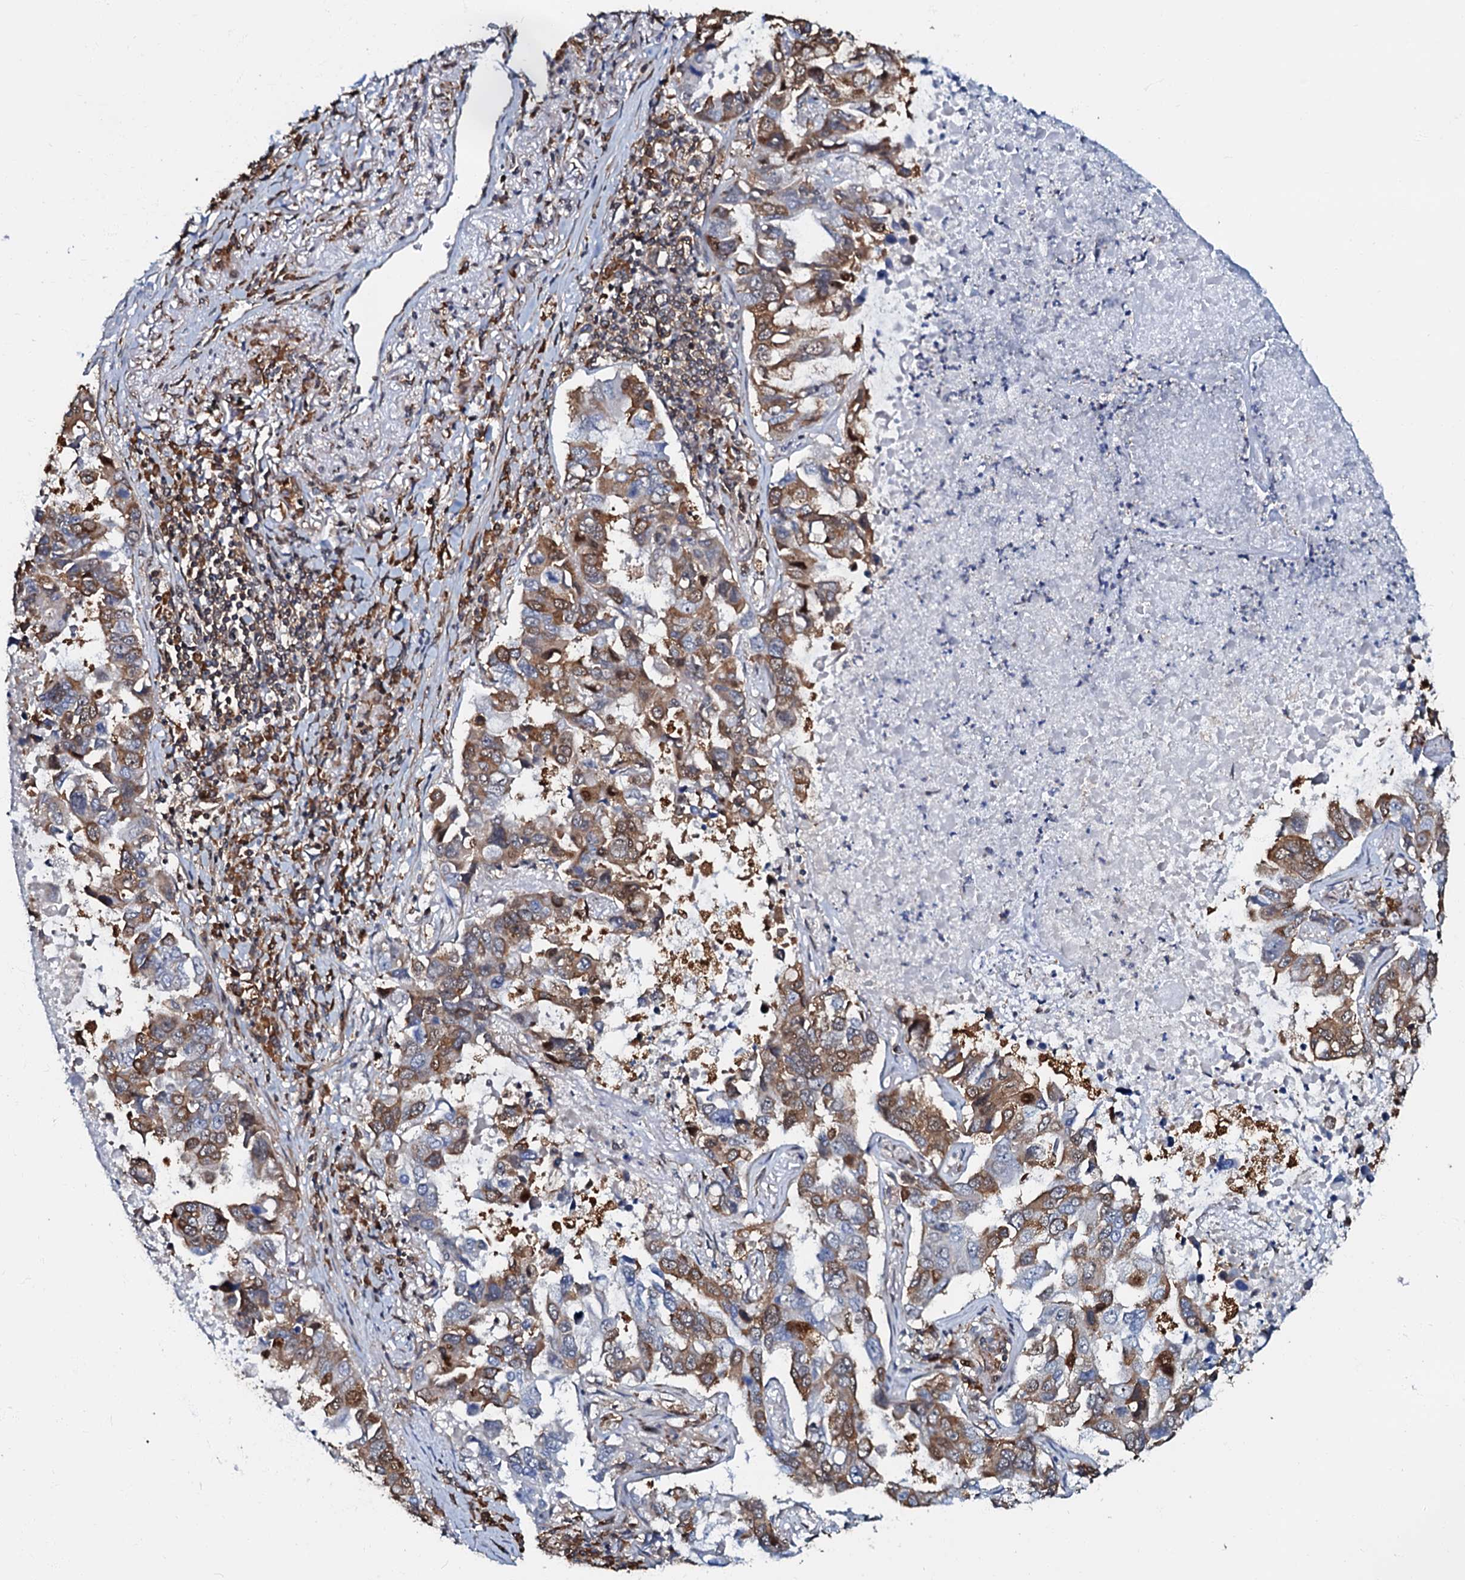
{"staining": {"intensity": "moderate", "quantity": ">75%", "location": "cytoplasmic/membranous"}, "tissue": "lung cancer", "cell_type": "Tumor cells", "image_type": "cancer", "snomed": [{"axis": "morphology", "description": "Adenocarcinoma, NOS"}, {"axis": "topography", "description": "Lung"}], "caption": "Immunohistochemical staining of human lung adenocarcinoma shows medium levels of moderate cytoplasmic/membranous positivity in approximately >75% of tumor cells.", "gene": "OSBP", "patient": {"sex": "male", "age": 64}}